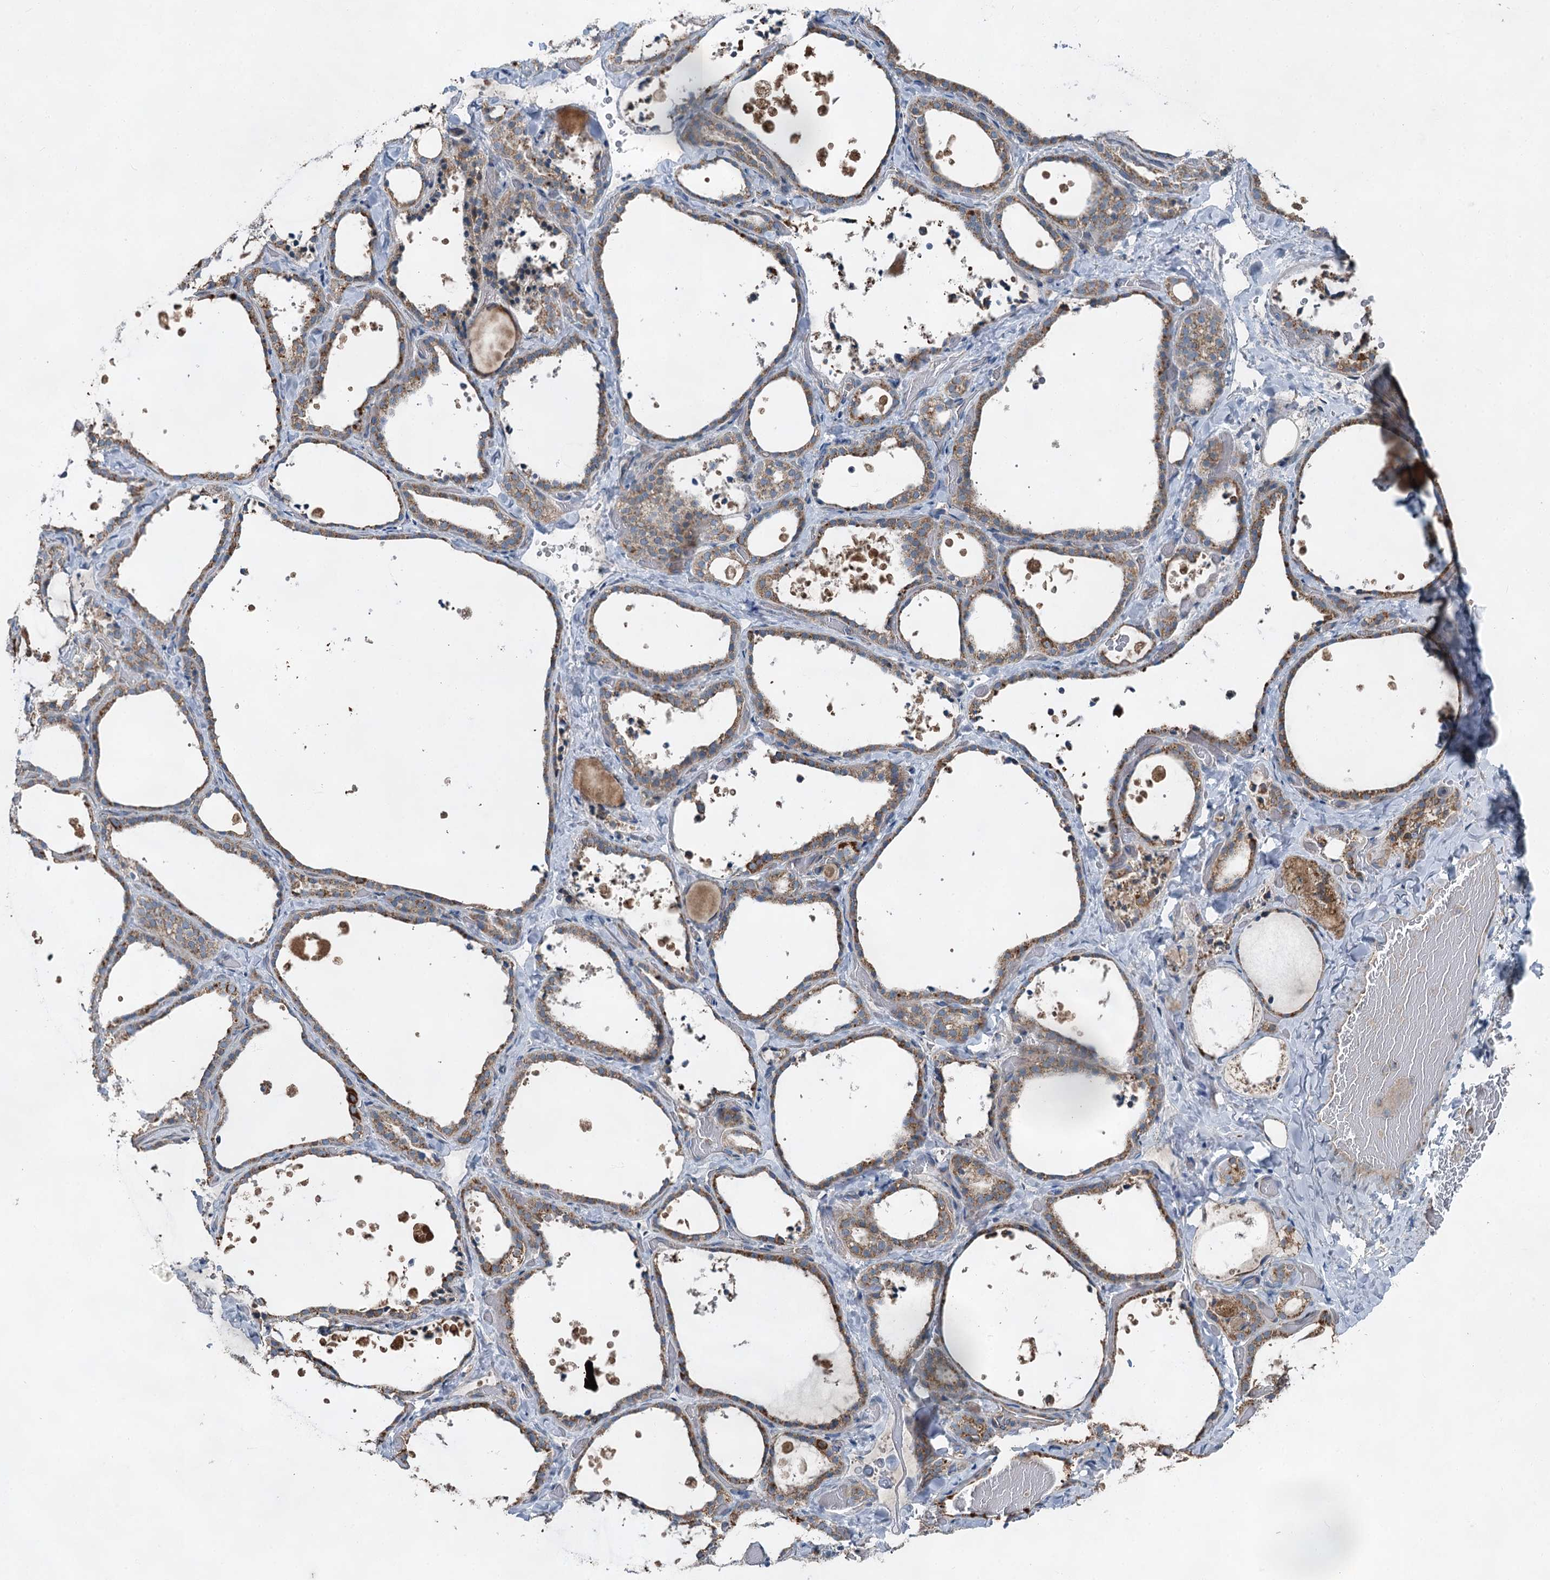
{"staining": {"intensity": "moderate", "quantity": ">75%", "location": "cytoplasmic/membranous"}, "tissue": "thyroid gland", "cell_type": "Glandular cells", "image_type": "normal", "snomed": [{"axis": "morphology", "description": "Normal tissue, NOS"}, {"axis": "topography", "description": "Thyroid gland"}], "caption": "Unremarkable thyroid gland demonstrates moderate cytoplasmic/membranous staining in about >75% of glandular cells, visualized by immunohistochemistry. (IHC, brightfield microscopy, high magnification).", "gene": "HAUS2", "patient": {"sex": "female", "age": 44}}